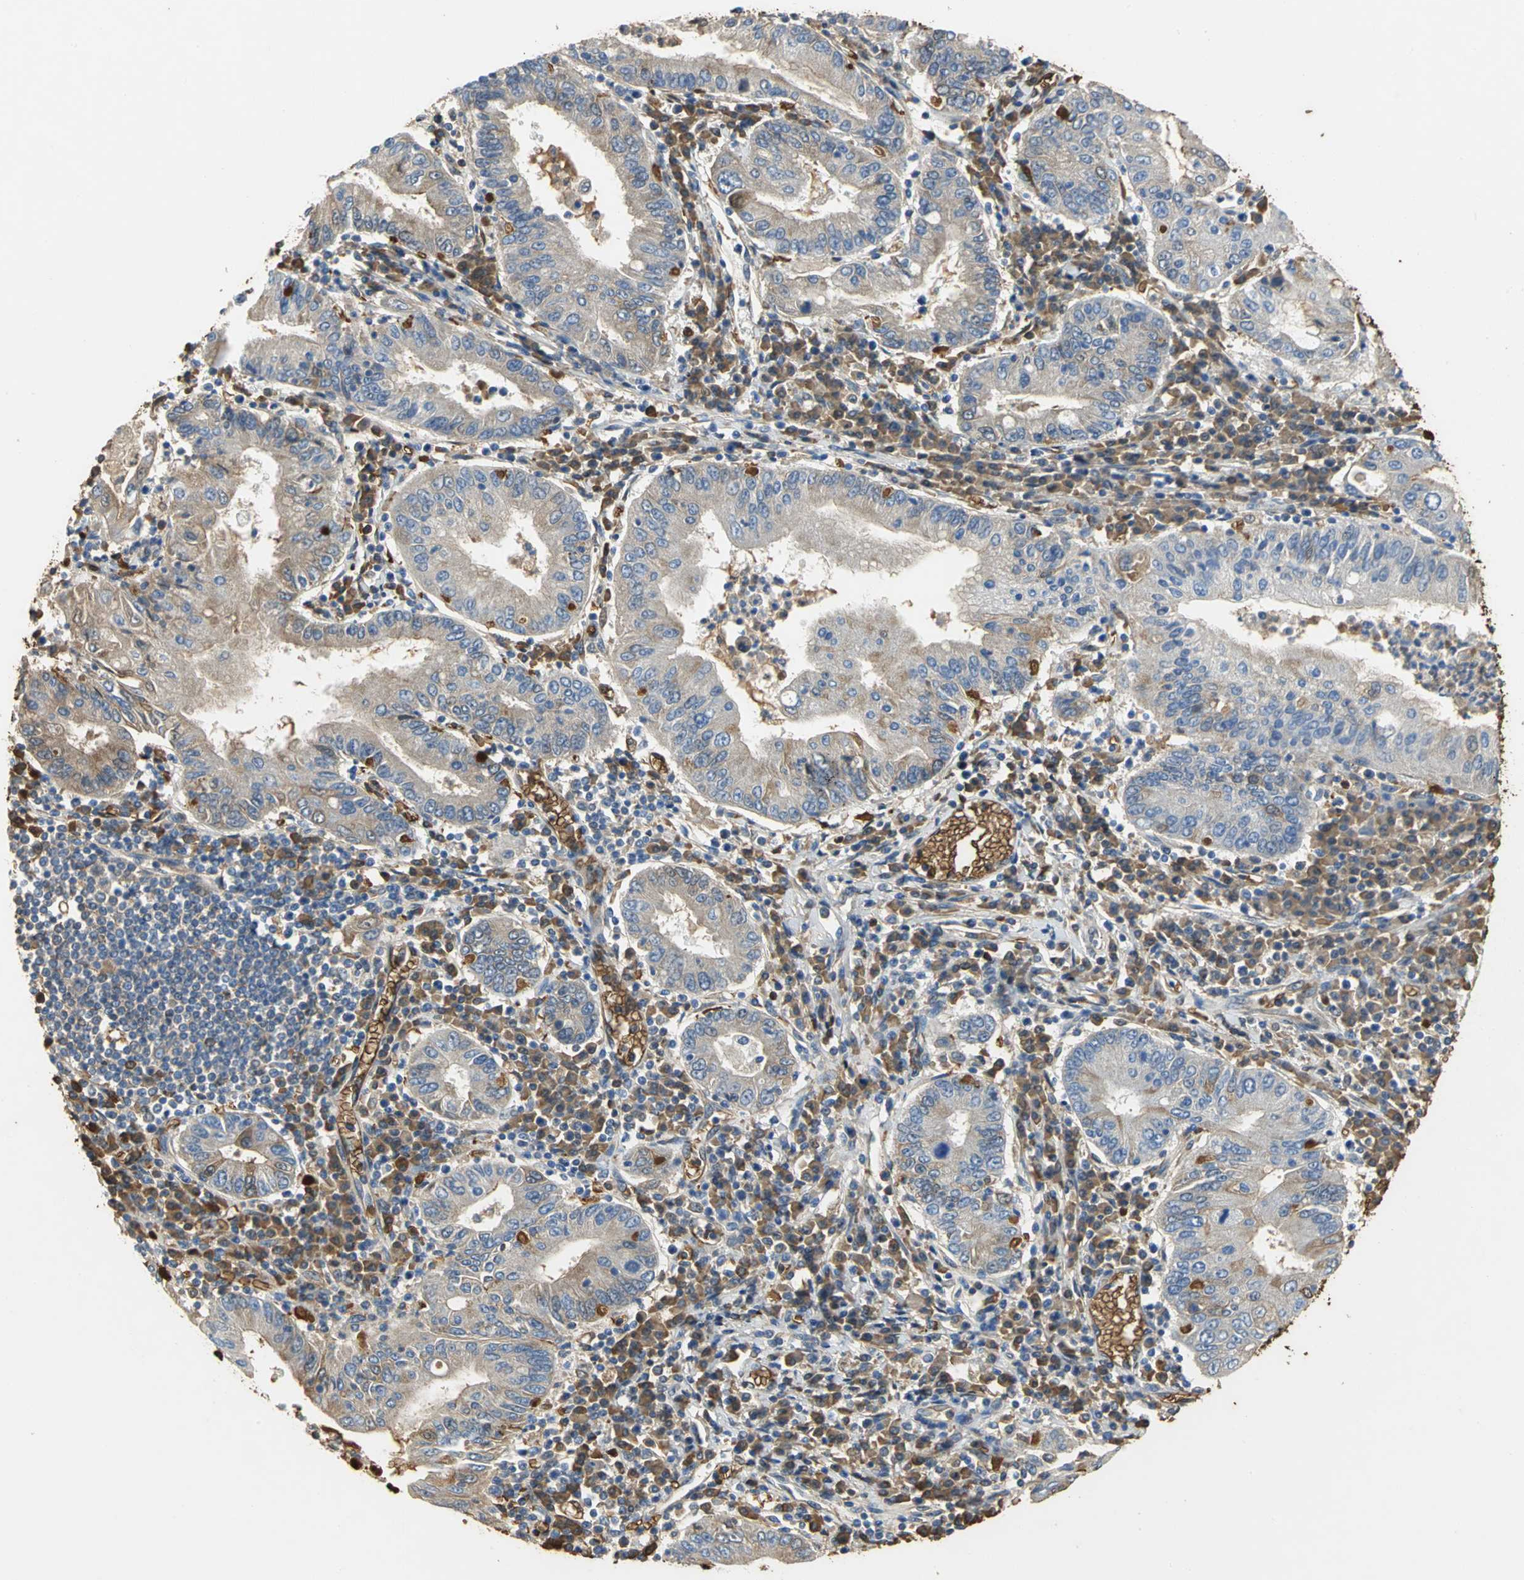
{"staining": {"intensity": "moderate", "quantity": ">75%", "location": "cytoplasmic/membranous"}, "tissue": "stomach cancer", "cell_type": "Tumor cells", "image_type": "cancer", "snomed": [{"axis": "morphology", "description": "Normal tissue, NOS"}, {"axis": "morphology", "description": "Adenocarcinoma, NOS"}, {"axis": "topography", "description": "Esophagus"}, {"axis": "topography", "description": "Stomach, upper"}, {"axis": "topography", "description": "Peripheral nerve tissue"}], "caption": "Protein staining displays moderate cytoplasmic/membranous expression in about >75% of tumor cells in stomach adenocarcinoma. (brown staining indicates protein expression, while blue staining denotes nuclei).", "gene": "TREM1", "patient": {"sex": "male", "age": 62}}